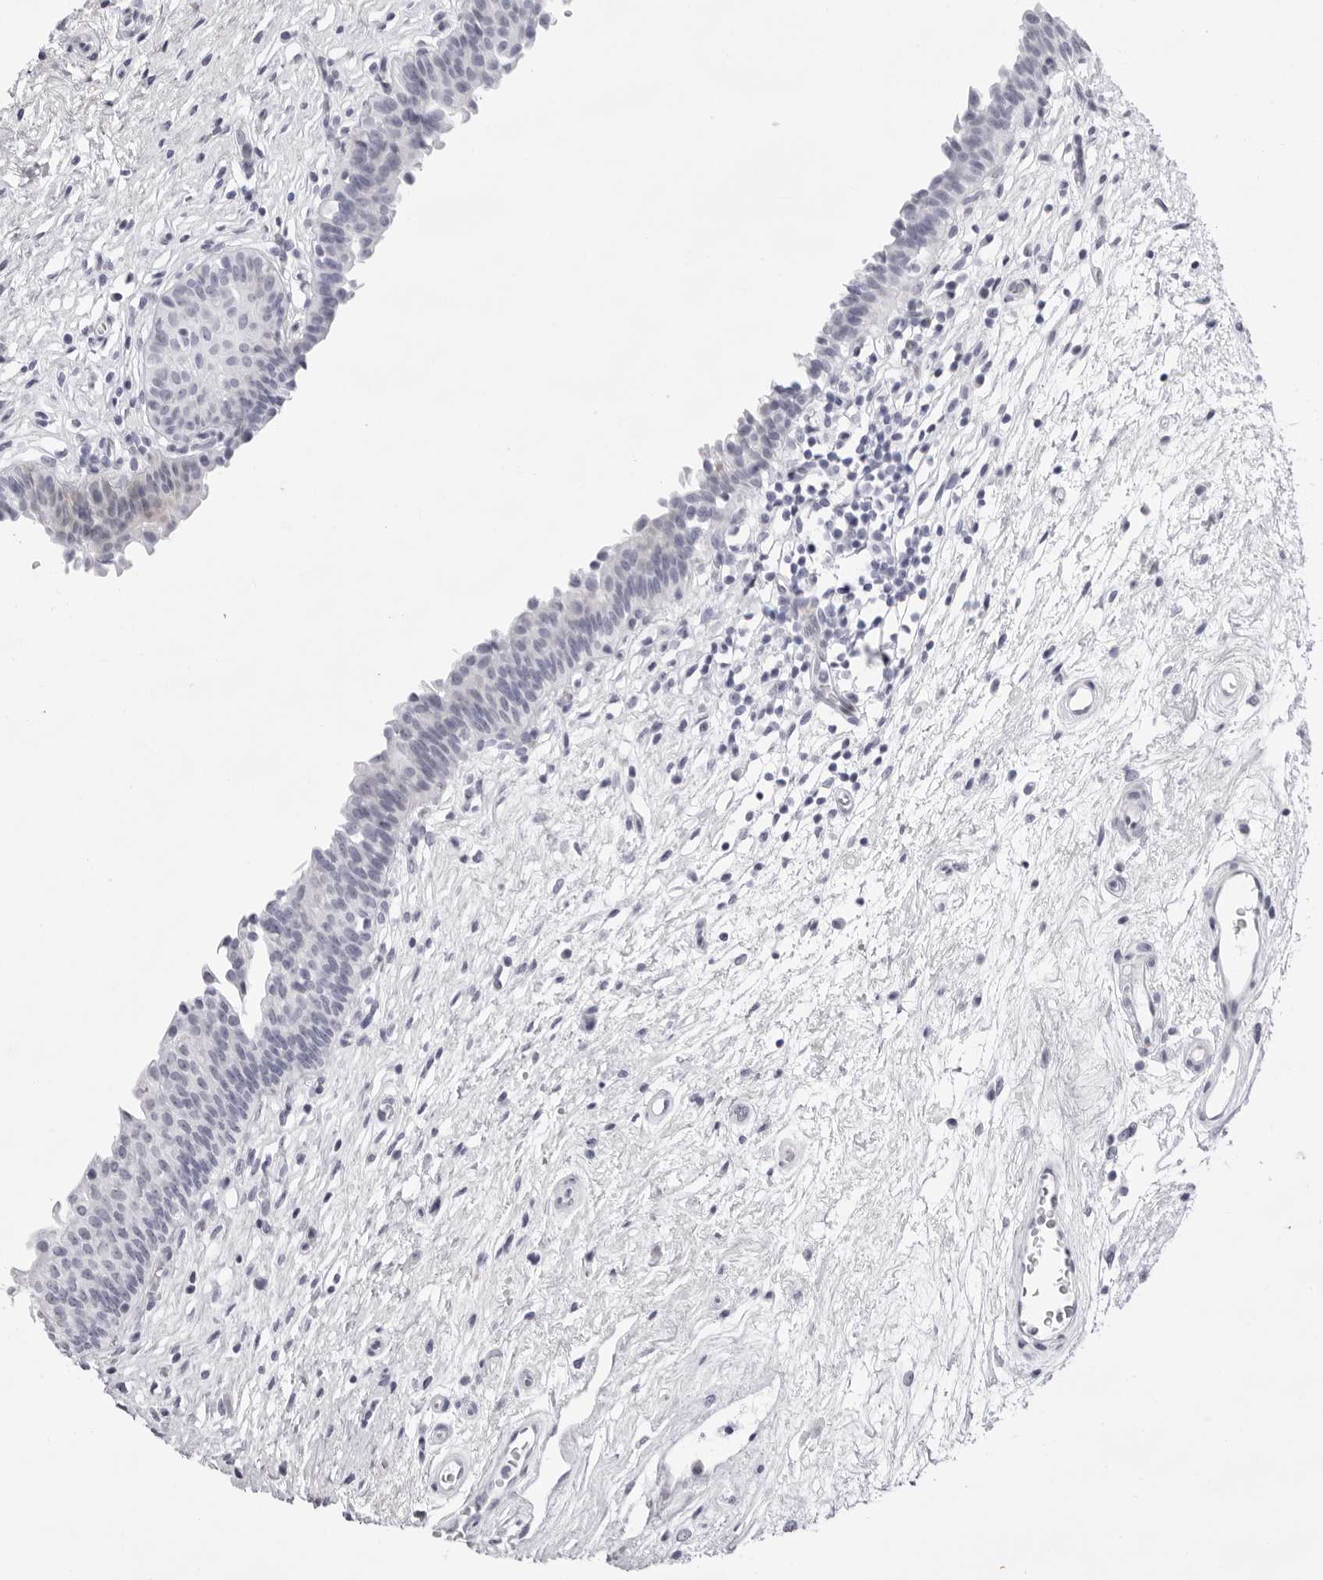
{"staining": {"intensity": "negative", "quantity": "none", "location": "none"}, "tissue": "urinary bladder", "cell_type": "Urothelial cells", "image_type": "normal", "snomed": [{"axis": "morphology", "description": "Normal tissue, NOS"}, {"axis": "topography", "description": "Urinary bladder"}], "caption": "A histopathology image of human urinary bladder is negative for staining in urothelial cells. The staining was performed using DAB to visualize the protein expression in brown, while the nuclei were stained in blue with hematoxylin (Magnification: 20x).", "gene": "SMIM2", "patient": {"sex": "male", "age": 83}}